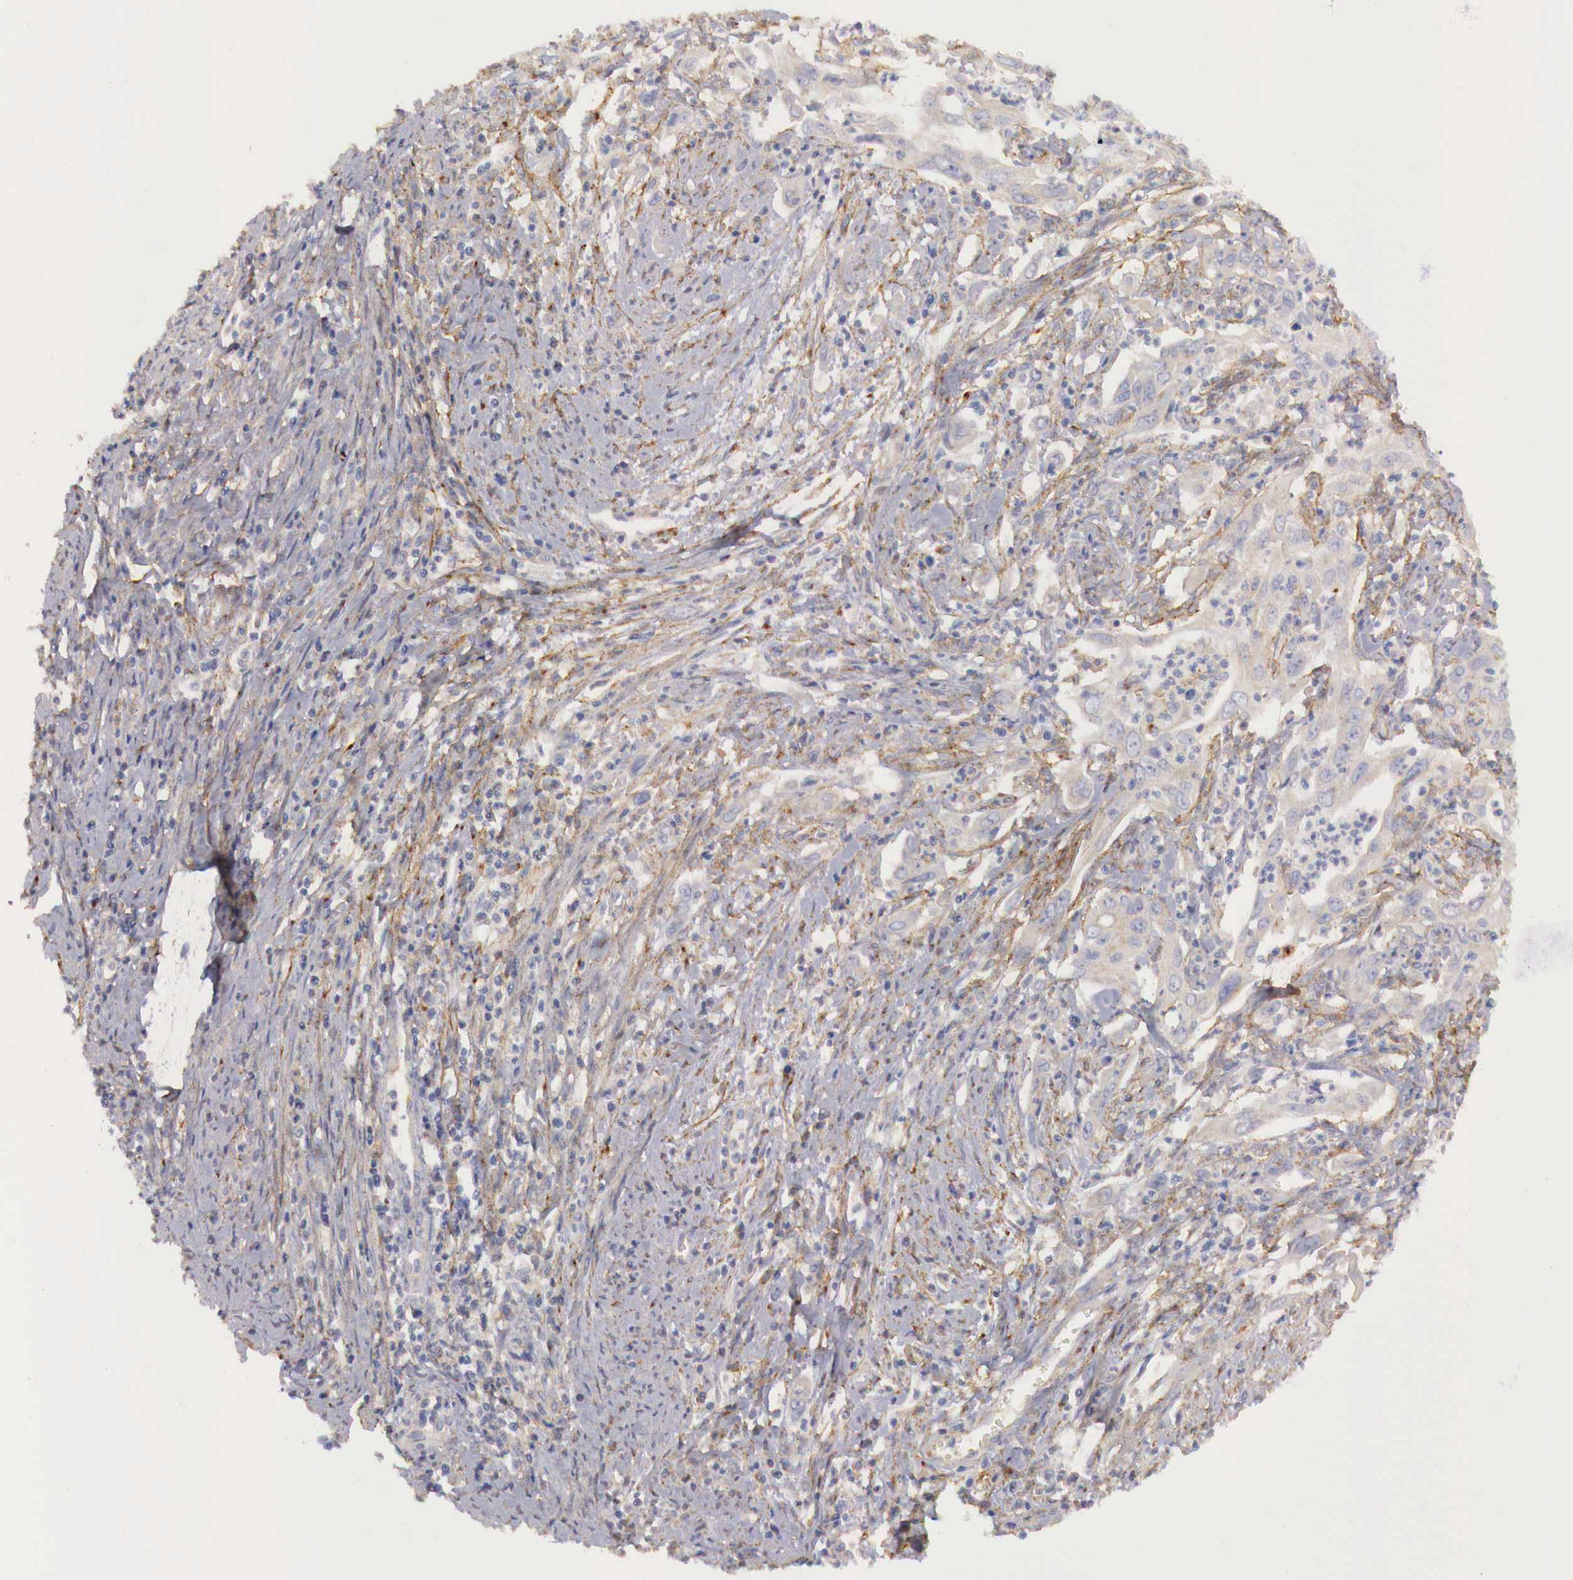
{"staining": {"intensity": "weak", "quantity": "25%-75%", "location": "cytoplasmic/membranous"}, "tissue": "cervical cancer", "cell_type": "Tumor cells", "image_type": "cancer", "snomed": [{"axis": "morphology", "description": "Normal tissue, NOS"}, {"axis": "morphology", "description": "Adenocarcinoma, NOS"}, {"axis": "topography", "description": "Cervix"}], "caption": "Tumor cells reveal low levels of weak cytoplasmic/membranous positivity in approximately 25%-75% of cells in human cervical cancer.", "gene": "KLHDC7B", "patient": {"sex": "female", "age": 34}}